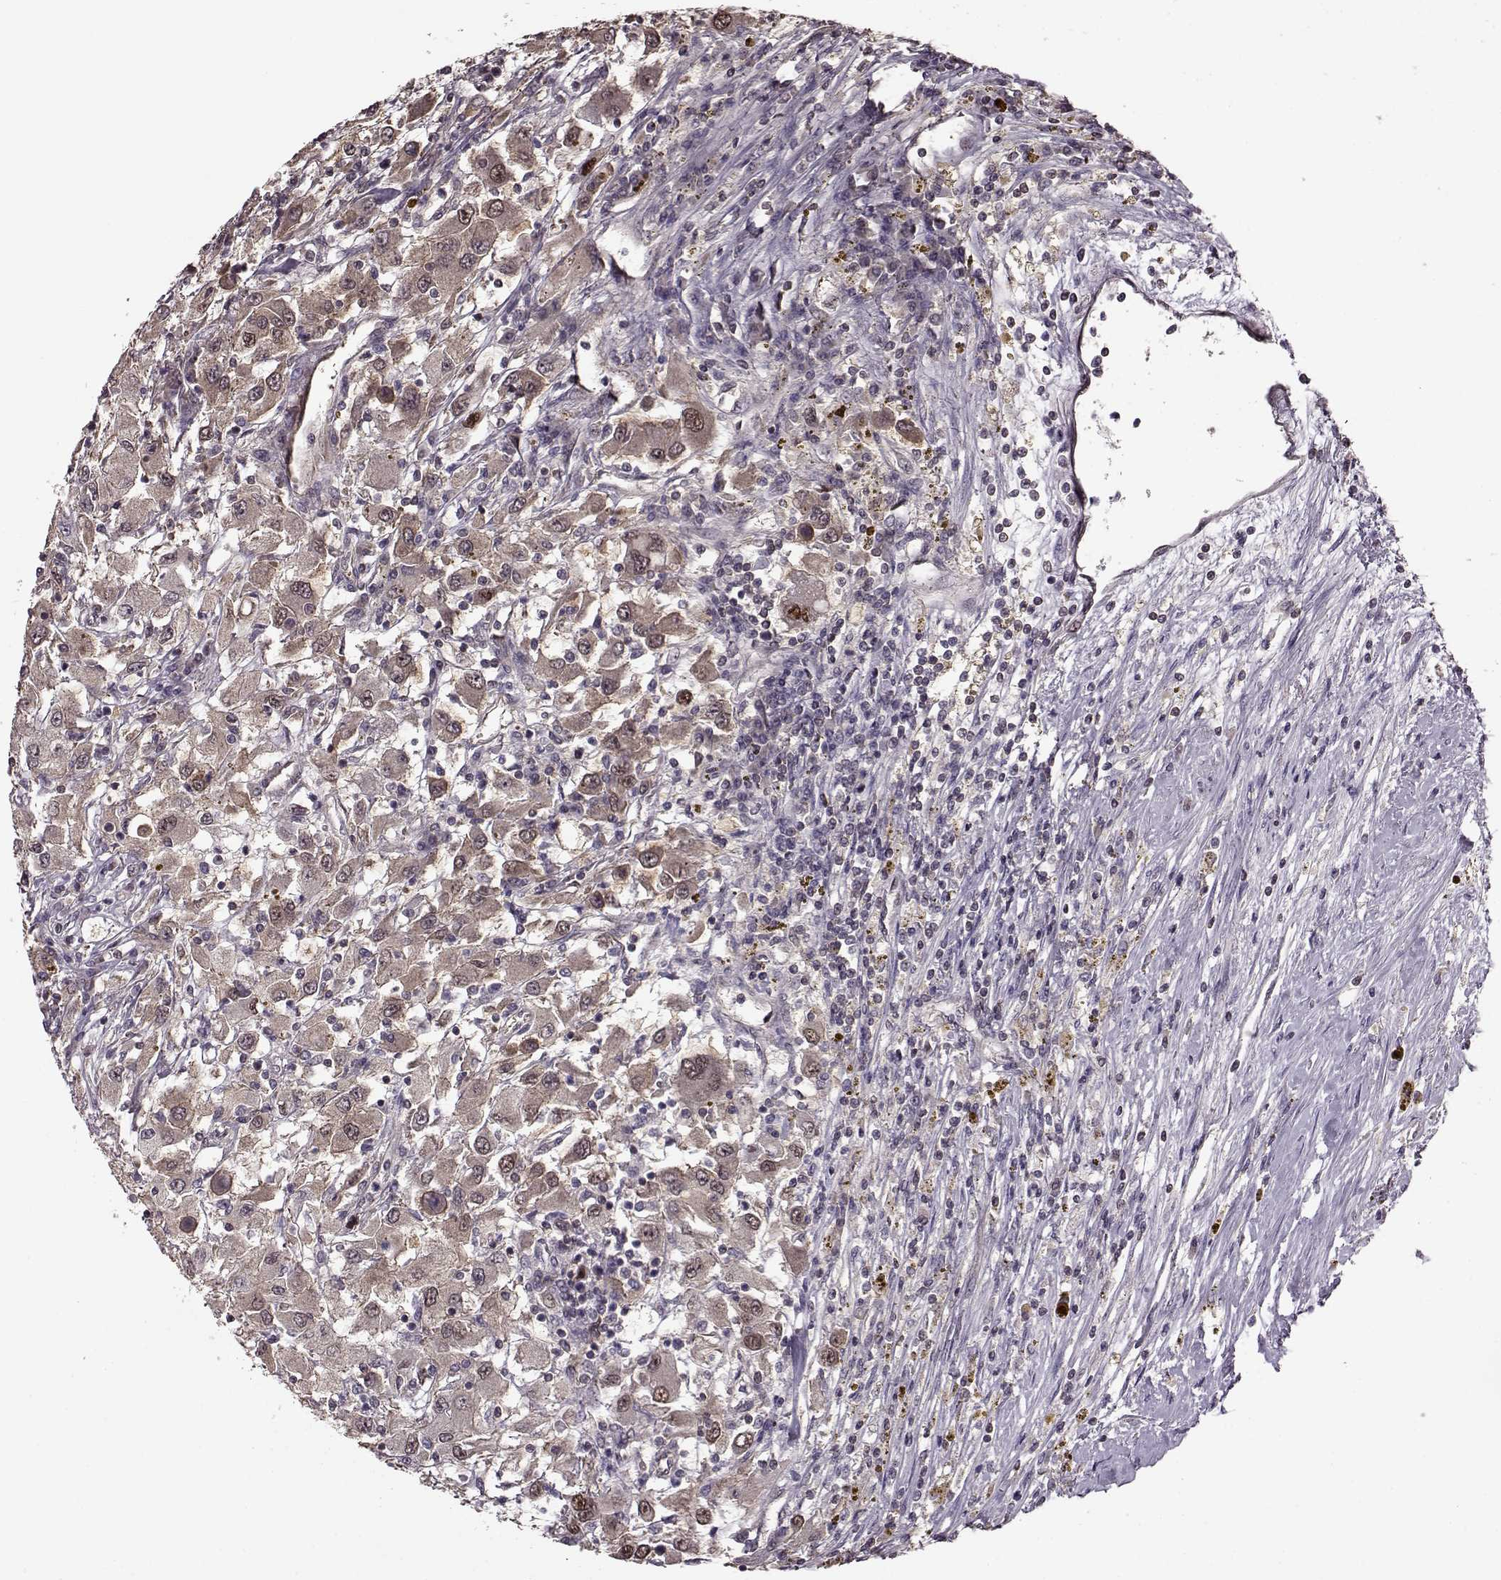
{"staining": {"intensity": "strong", "quantity": "25%-75%", "location": "nuclear"}, "tissue": "renal cancer", "cell_type": "Tumor cells", "image_type": "cancer", "snomed": [{"axis": "morphology", "description": "Adenocarcinoma, NOS"}, {"axis": "topography", "description": "Kidney"}], "caption": "IHC of human renal adenocarcinoma shows high levels of strong nuclear staining in about 25%-75% of tumor cells. (Brightfield microscopy of DAB IHC at high magnification).", "gene": "FTO", "patient": {"sex": "female", "age": 67}}